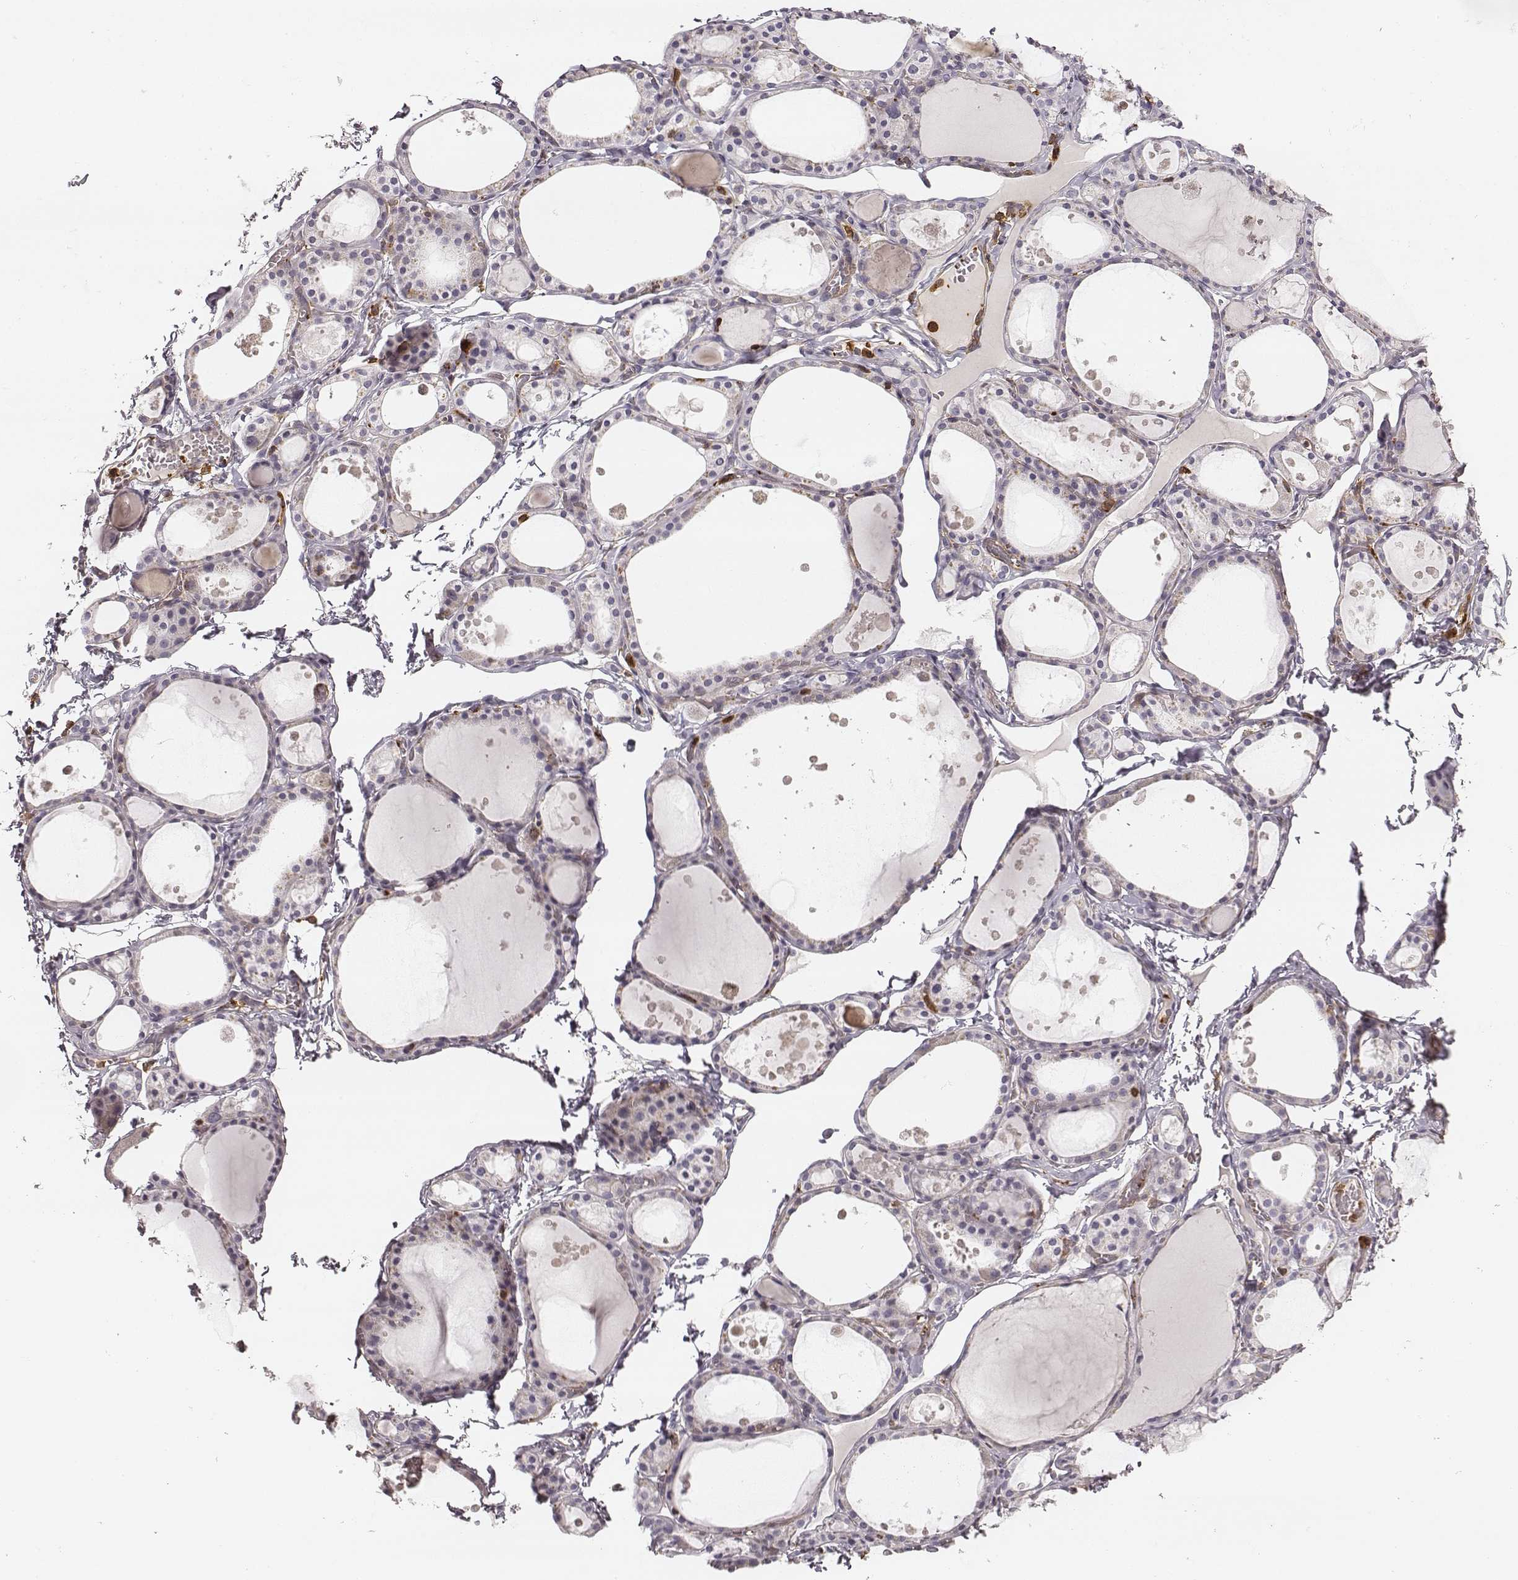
{"staining": {"intensity": "negative", "quantity": "none", "location": "none"}, "tissue": "thyroid gland", "cell_type": "Glandular cells", "image_type": "normal", "snomed": [{"axis": "morphology", "description": "Normal tissue, NOS"}, {"axis": "topography", "description": "Thyroid gland"}], "caption": "Immunohistochemistry micrograph of normal thyroid gland: thyroid gland stained with DAB reveals no significant protein positivity in glandular cells.", "gene": "ZYX", "patient": {"sex": "male", "age": 68}}